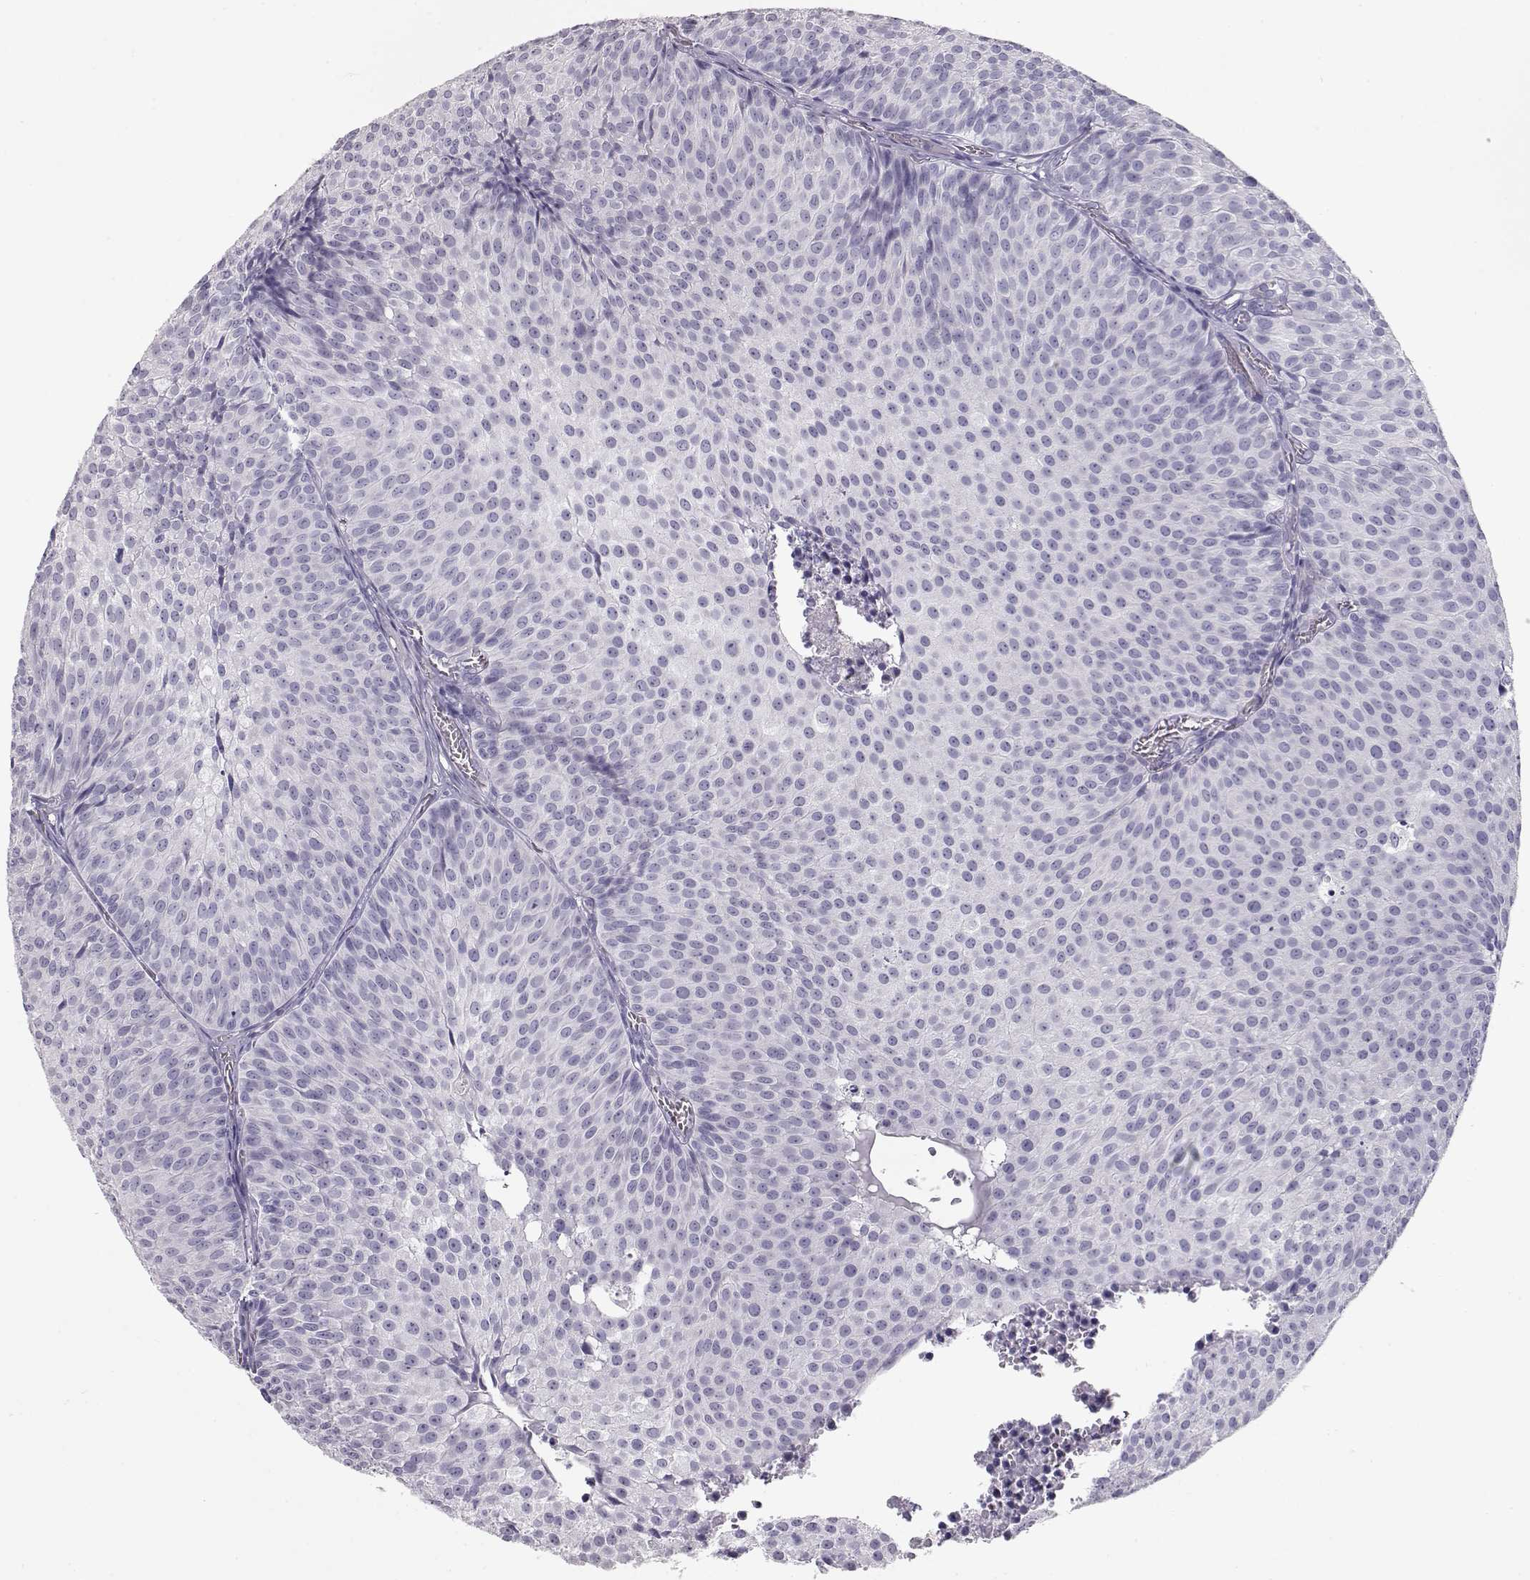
{"staining": {"intensity": "negative", "quantity": "none", "location": "none"}, "tissue": "urothelial cancer", "cell_type": "Tumor cells", "image_type": "cancer", "snomed": [{"axis": "morphology", "description": "Urothelial carcinoma, Low grade"}, {"axis": "topography", "description": "Urinary bladder"}], "caption": "Micrograph shows no significant protein staining in tumor cells of low-grade urothelial carcinoma.", "gene": "SLITRK3", "patient": {"sex": "male", "age": 63}}